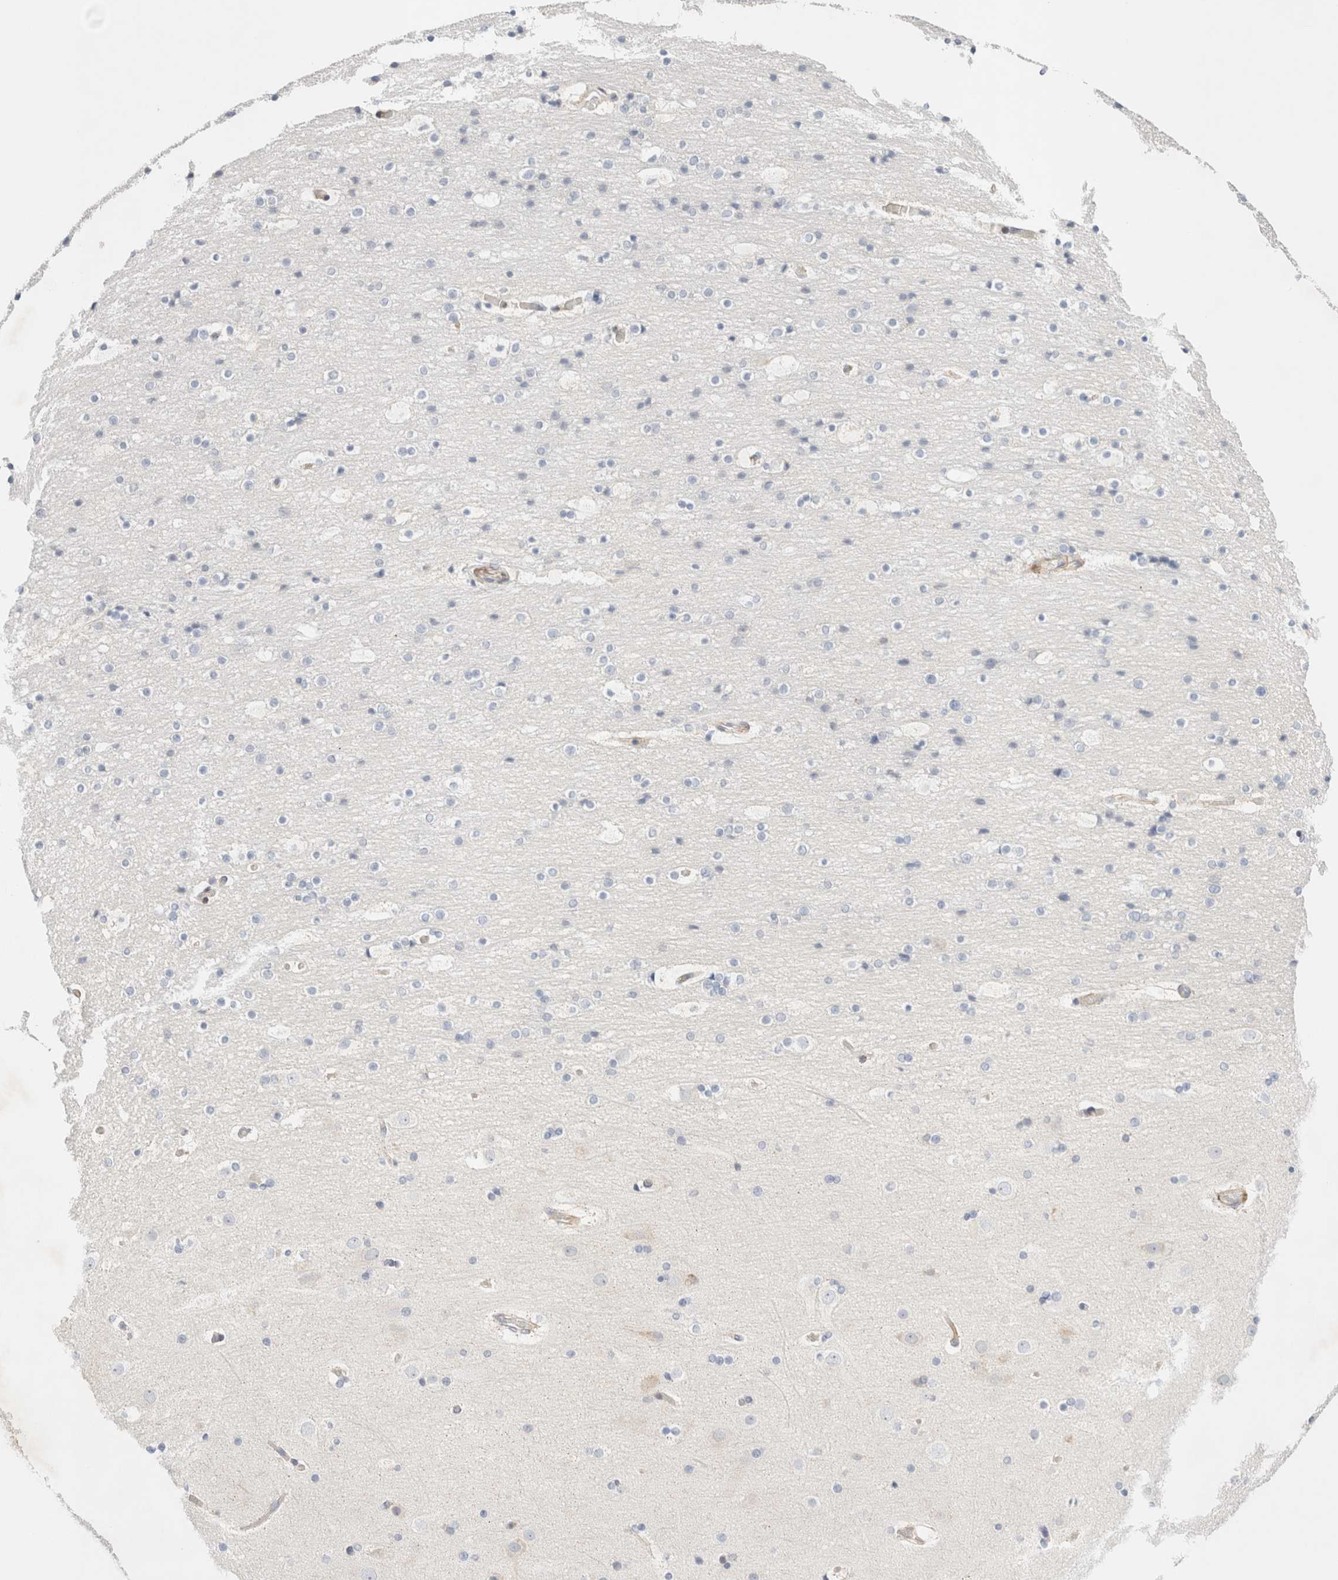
{"staining": {"intensity": "moderate", "quantity": "25%-75%", "location": "cytoplasmic/membranous"}, "tissue": "cerebral cortex", "cell_type": "Endothelial cells", "image_type": "normal", "snomed": [{"axis": "morphology", "description": "Normal tissue, NOS"}, {"axis": "topography", "description": "Cerebral cortex"}], "caption": "Immunohistochemistry image of unremarkable cerebral cortex: human cerebral cortex stained using immunohistochemistry (IHC) demonstrates medium levels of moderate protein expression localized specifically in the cytoplasmic/membranous of endothelial cells, appearing as a cytoplasmic/membranous brown color.", "gene": "SLC25A48", "patient": {"sex": "male", "age": 57}}